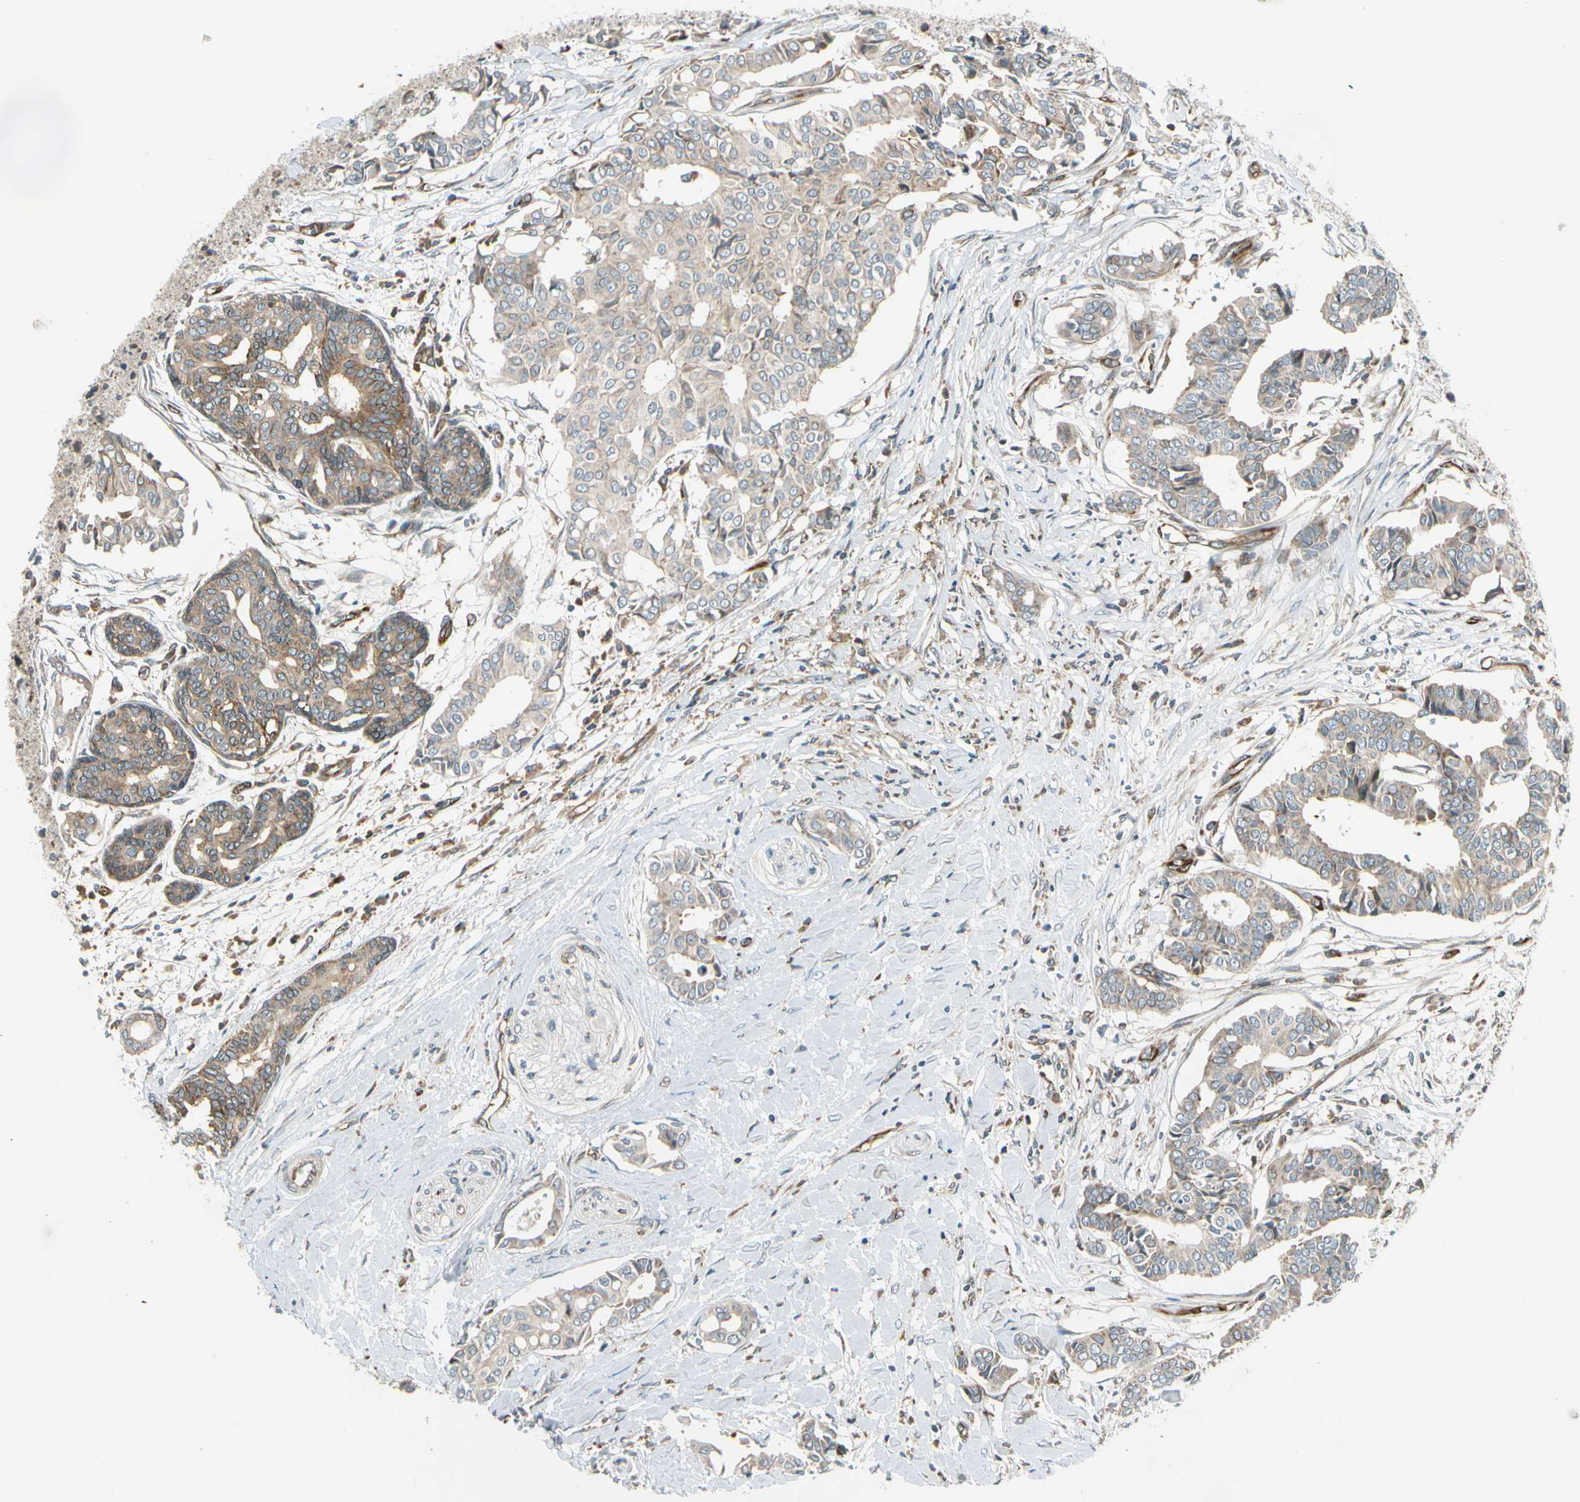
{"staining": {"intensity": "weak", "quantity": "25%-75%", "location": "cytoplasmic/membranous"}, "tissue": "head and neck cancer", "cell_type": "Tumor cells", "image_type": "cancer", "snomed": [{"axis": "morphology", "description": "Adenocarcinoma, NOS"}, {"axis": "topography", "description": "Salivary gland"}, {"axis": "topography", "description": "Head-Neck"}], "caption": "Approximately 25%-75% of tumor cells in human head and neck adenocarcinoma reveal weak cytoplasmic/membranous protein positivity as visualized by brown immunohistochemical staining.", "gene": "TRIO", "patient": {"sex": "female", "age": 59}}